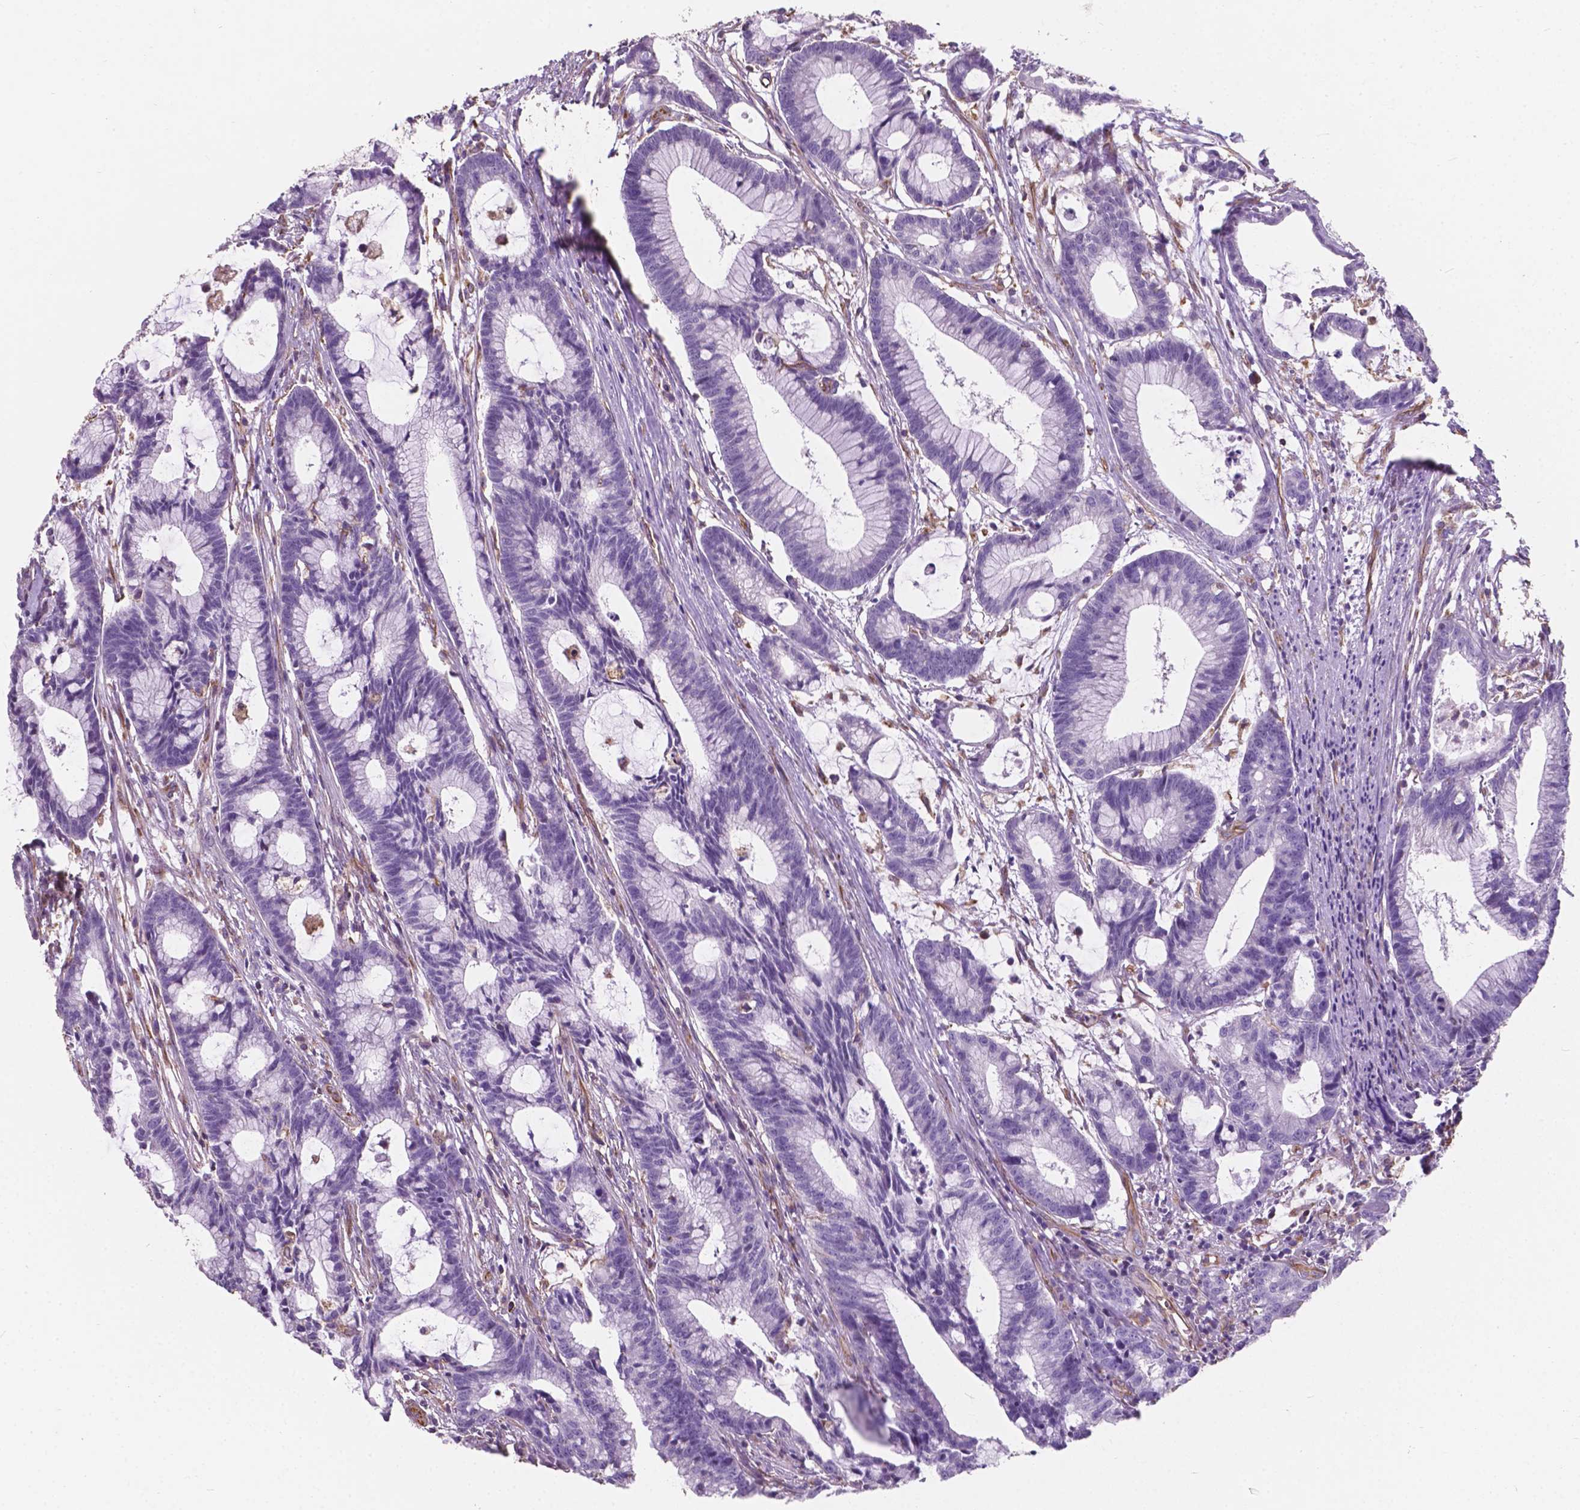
{"staining": {"intensity": "negative", "quantity": "none", "location": "none"}, "tissue": "colorectal cancer", "cell_type": "Tumor cells", "image_type": "cancer", "snomed": [{"axis": "morphology", "description": "Adenocarcinoma, NOS"}, {"axis": "topography", "description": "Colon"}], "caption": "Tumor cells are negative for brown protein staining in colorectal cancer (adenocarcinoma).", "gene": "AMOT", "patient": {"sex": "female", "age": 78}}